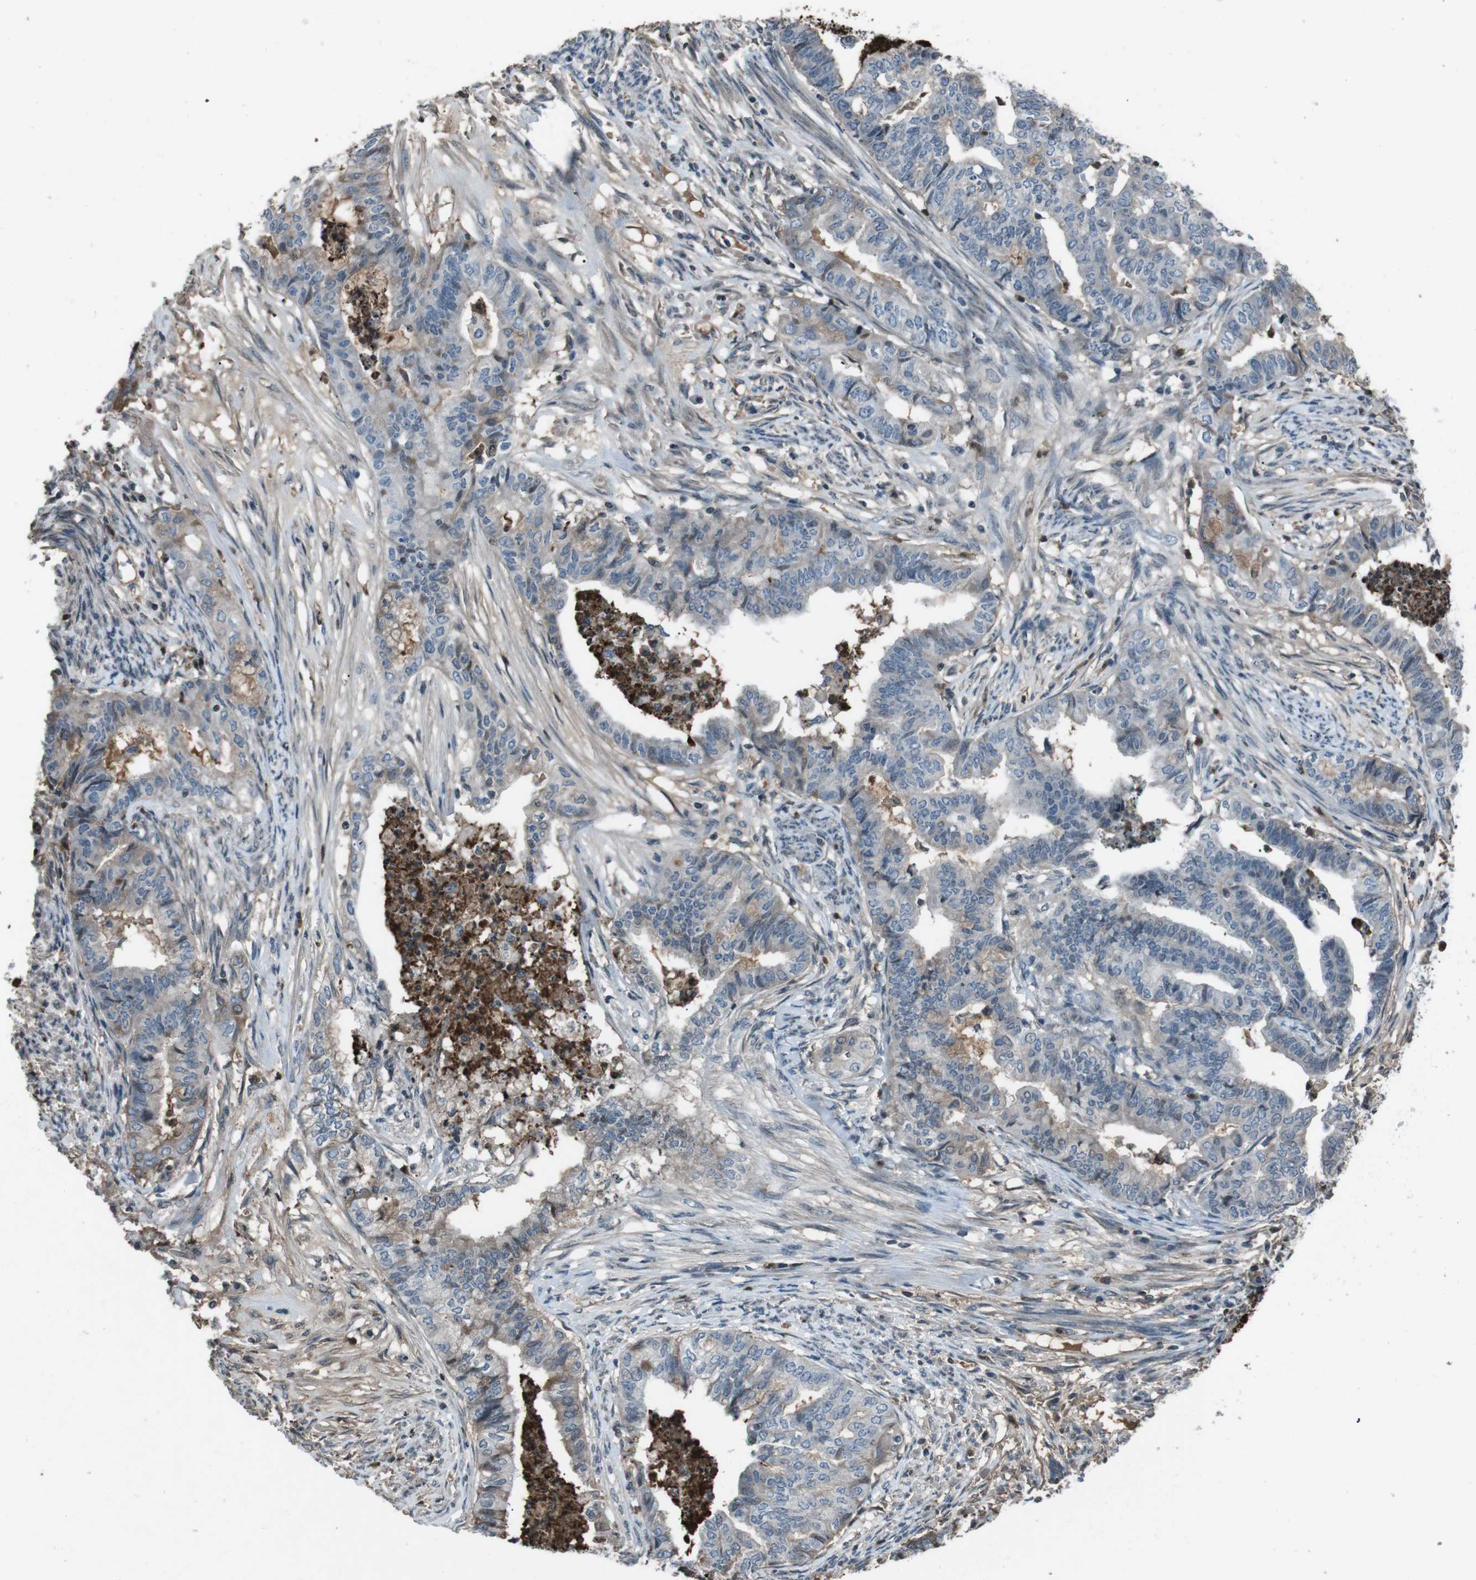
{"staining": {"intensity": "weak", "quantity": "<25%", "location": "cytoplasmic/membranous"}, "tissue": "endometrial cancer", "cell_type": "Tumor cells", "image_type": "cancer", "snomed": [{"axis": "morphology", "description": "Adenocarcinoma, NOS"}, {"axis": "topography", "description": "Endometrium"}], "caption": "IHC photomicrograph of neoplastic tissue: endometrial cancer (adenocarcinoma) stained with DAB (3,3'-diaminobenzidine) exhibits no significant protein positivity in tumor cells.", "gene": "UGT1A6", "patient": {"sex": "female", "age": 79}}